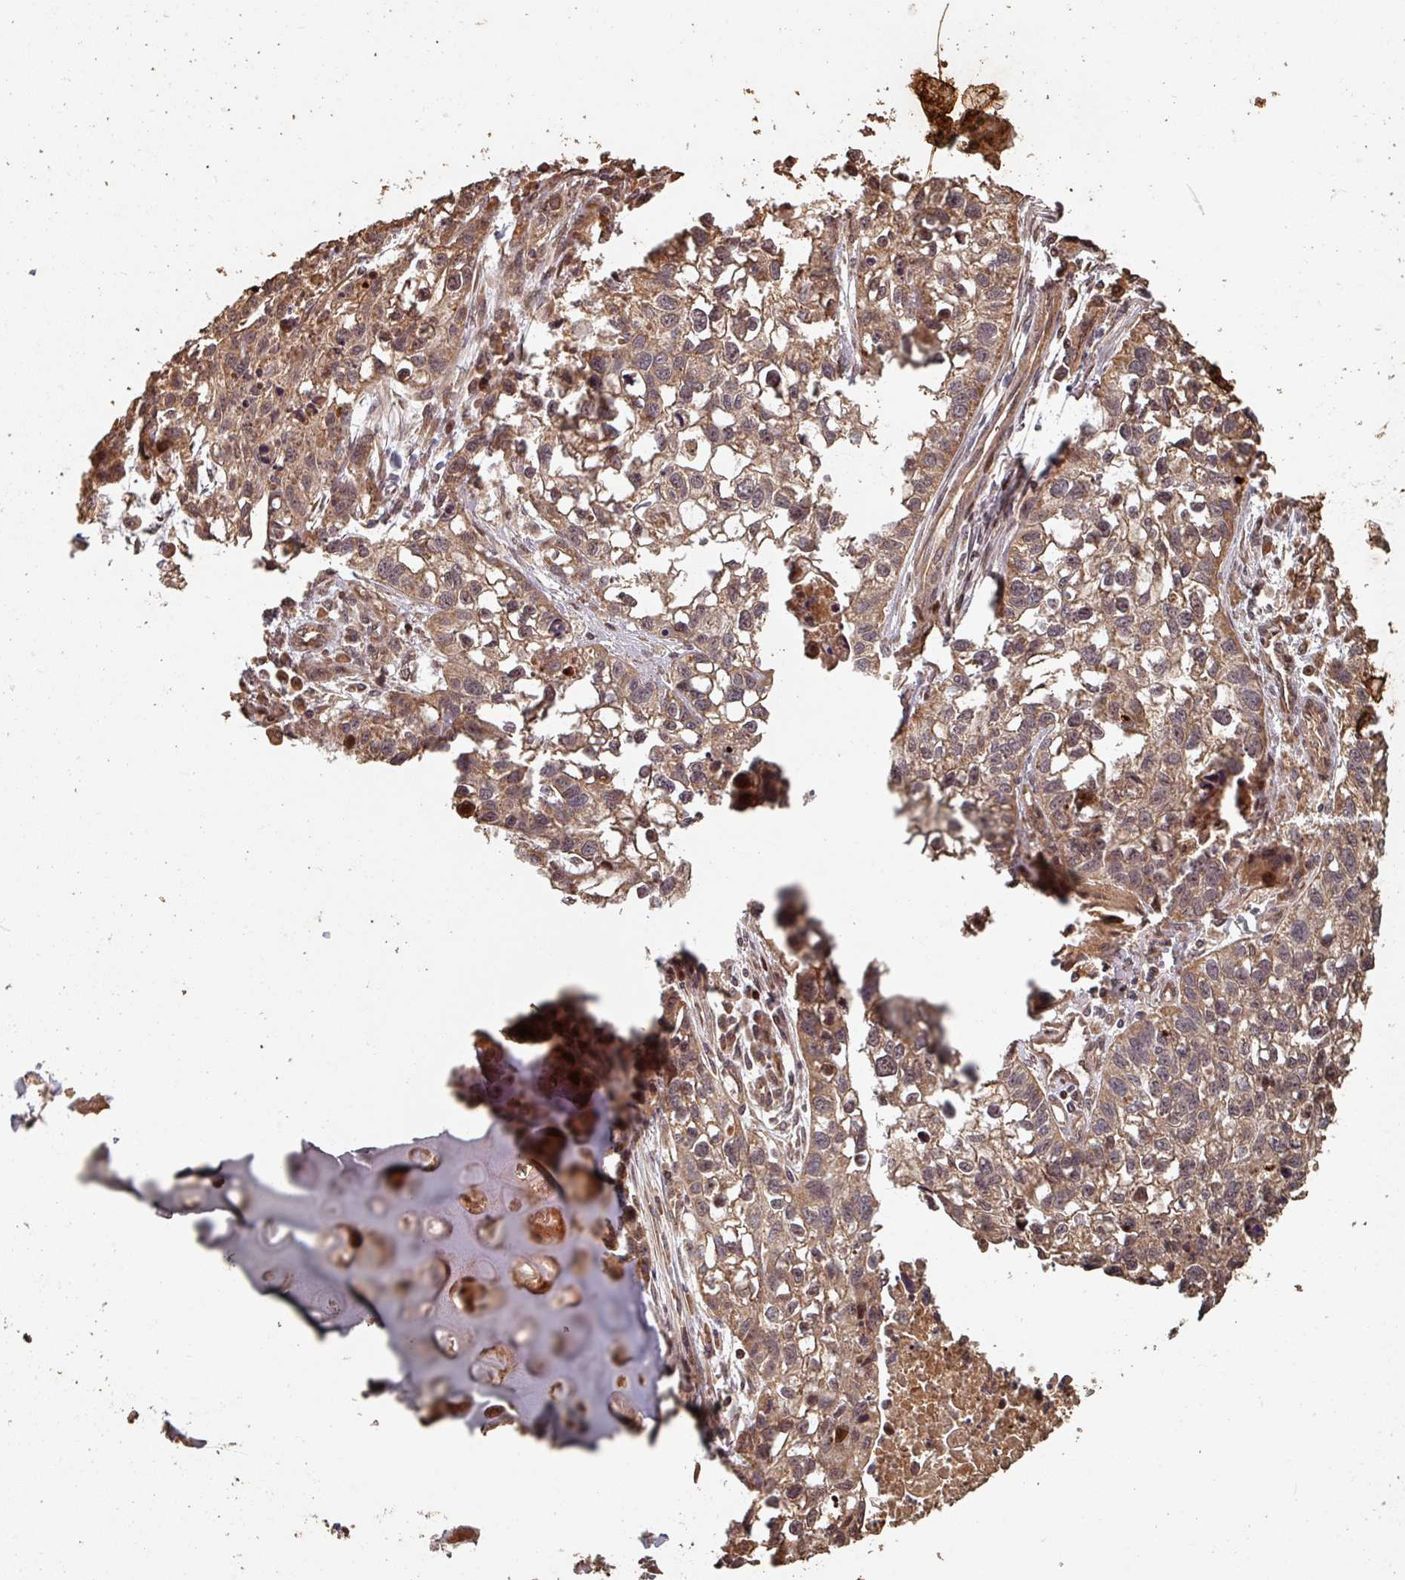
{"staining": {"intensity": "moderate", "quantity": ">75%", "location": "cytoplasmic/membranous"}, "tissue": "lung cancer", "cell_type": "Tumor cells", "image_type": "cancer", "snomed": [{"axis": "morphology", "description": "Squamous cell carcinoma, NOS"}, {"axis": "topography", "description": "Lung"}], "caption": "Lung cancer stained for a protein reveals moderate cytoplasmic/membranous positivity in tumor cells. The protein of interest is stained brown, and the nuclei are stained in blue (DAB (3,3'-diaminobenzidine) IHC with brightfield microscopy, high magnification).", "gene": "EID1", "patient": {"sex": "male", "age": 74}}